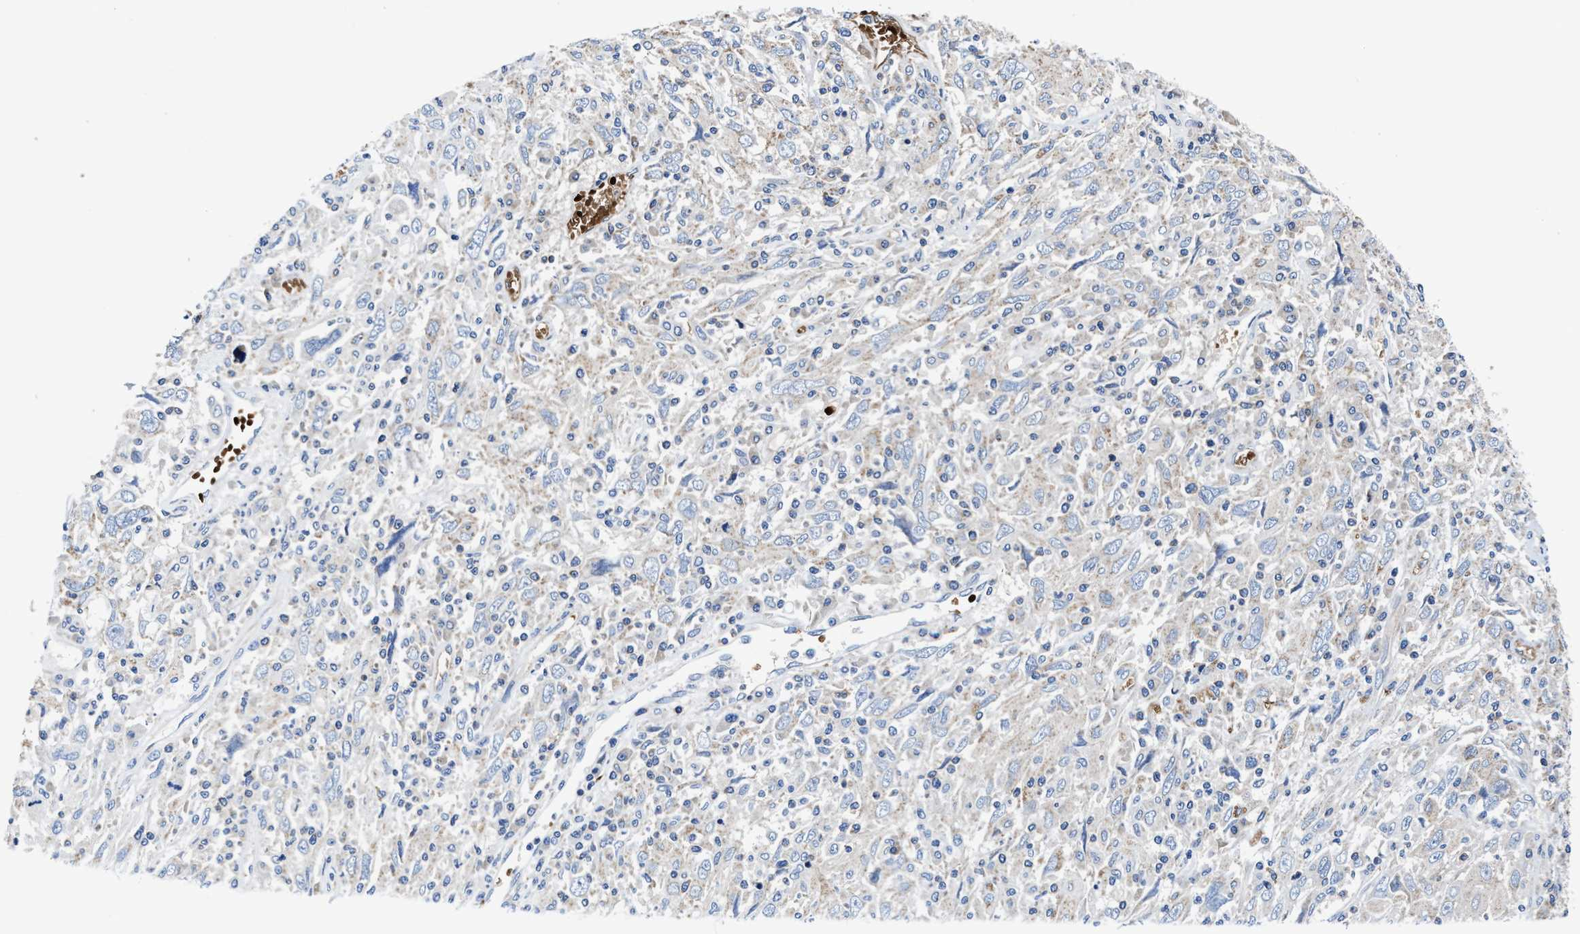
{"staining": {"intensity": "negative", "quantity": "none", "location": "none"}, "tissue": "cervical cancer", "cell_type": "Tumor cells", "image_type": "cancer", "snomed": [{"axis": "morphology", "description": "Squamous cell carcinoma, NOS"}, {"axis": "topography", "description": "Cervix"}], "caption": "Tumor cells are negative for protein expression in human squamous cell carcinoma (cervical).", "gene": "PHLPP1", "patient": {"sex": "female", "age": 46}}